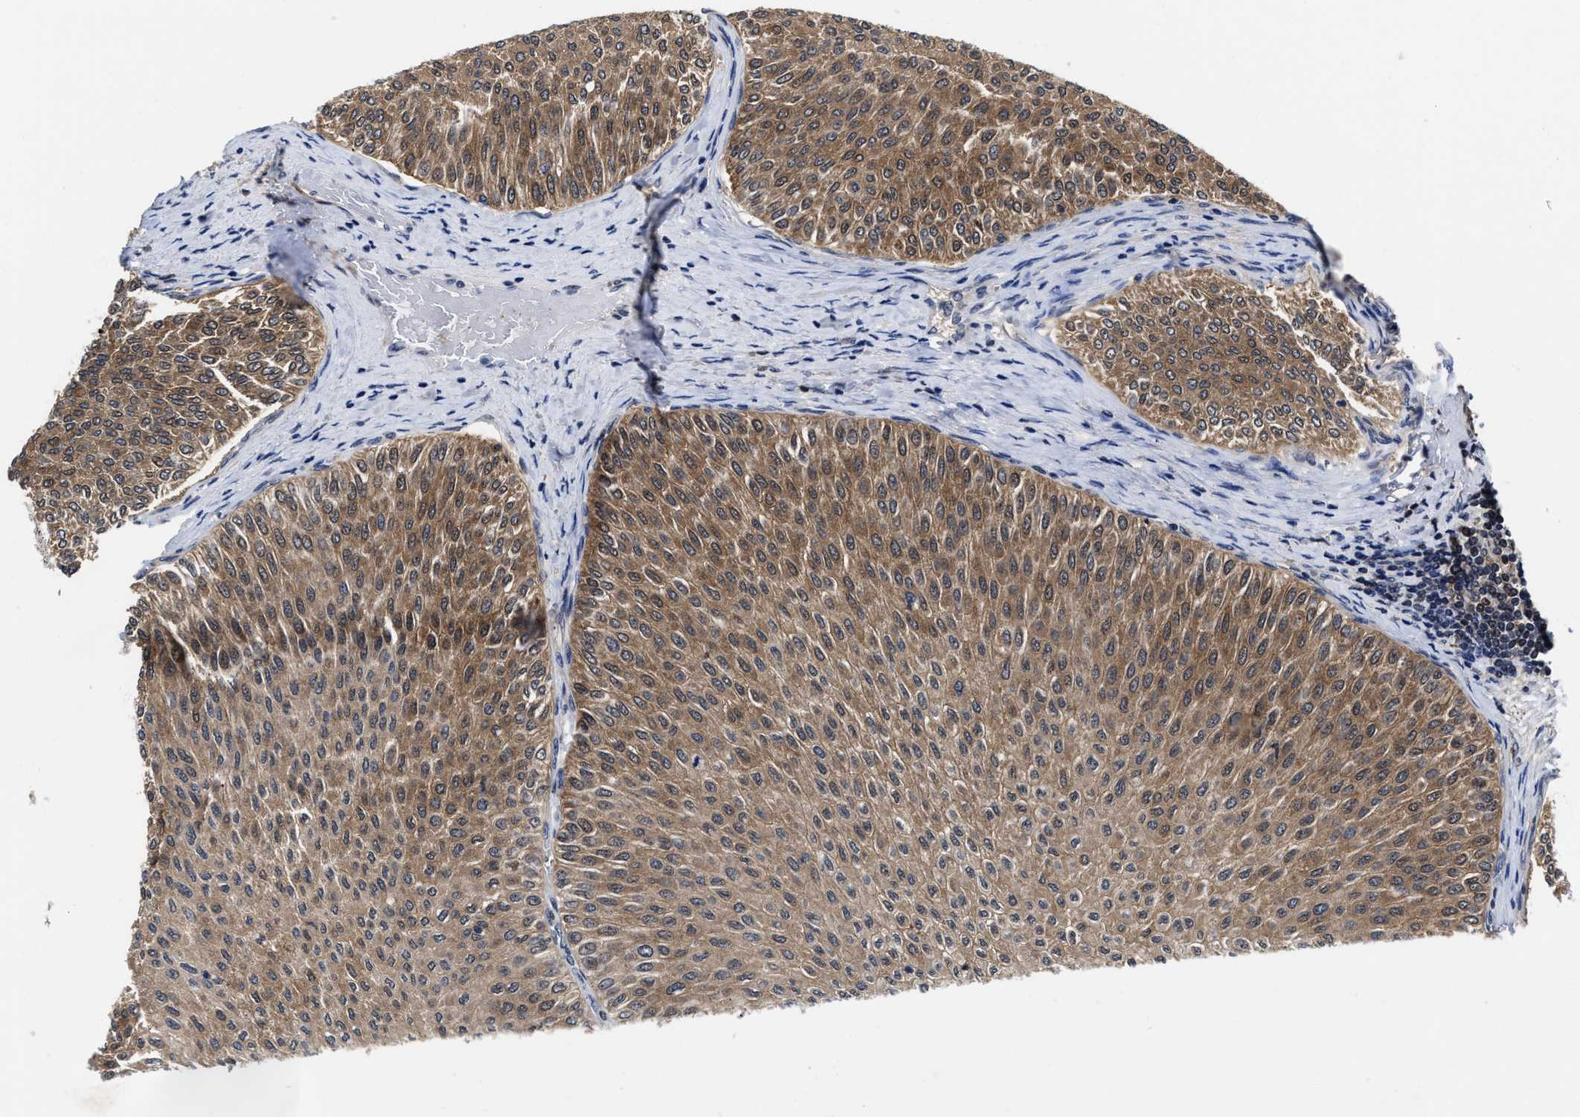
{"staining": {"intensity": "moderate", "quantity": ">75%", "location": "cytoplasmic/membranous,nuclear"}, "tissue": "urothelial cancer", "cell_type": "Tumor cells", "image_type": "cancer", "snomed": [{"axis": "morphology", "description": "Urothelial carcinoma, Low grade"}, {"axis": "topography", "description": "Urinary bladder"}], "caption": "DAB (3,3'-diaminobenzidine) immunohistochemical staining of urothelial carcinoma (low-grade) exhibits moderate cytoplasmic/membranous and nuclear protein positivity in approximately >75% of tumor cells.", "gene": "KIF12", "patient": {"sex": "male", "age": 78}}